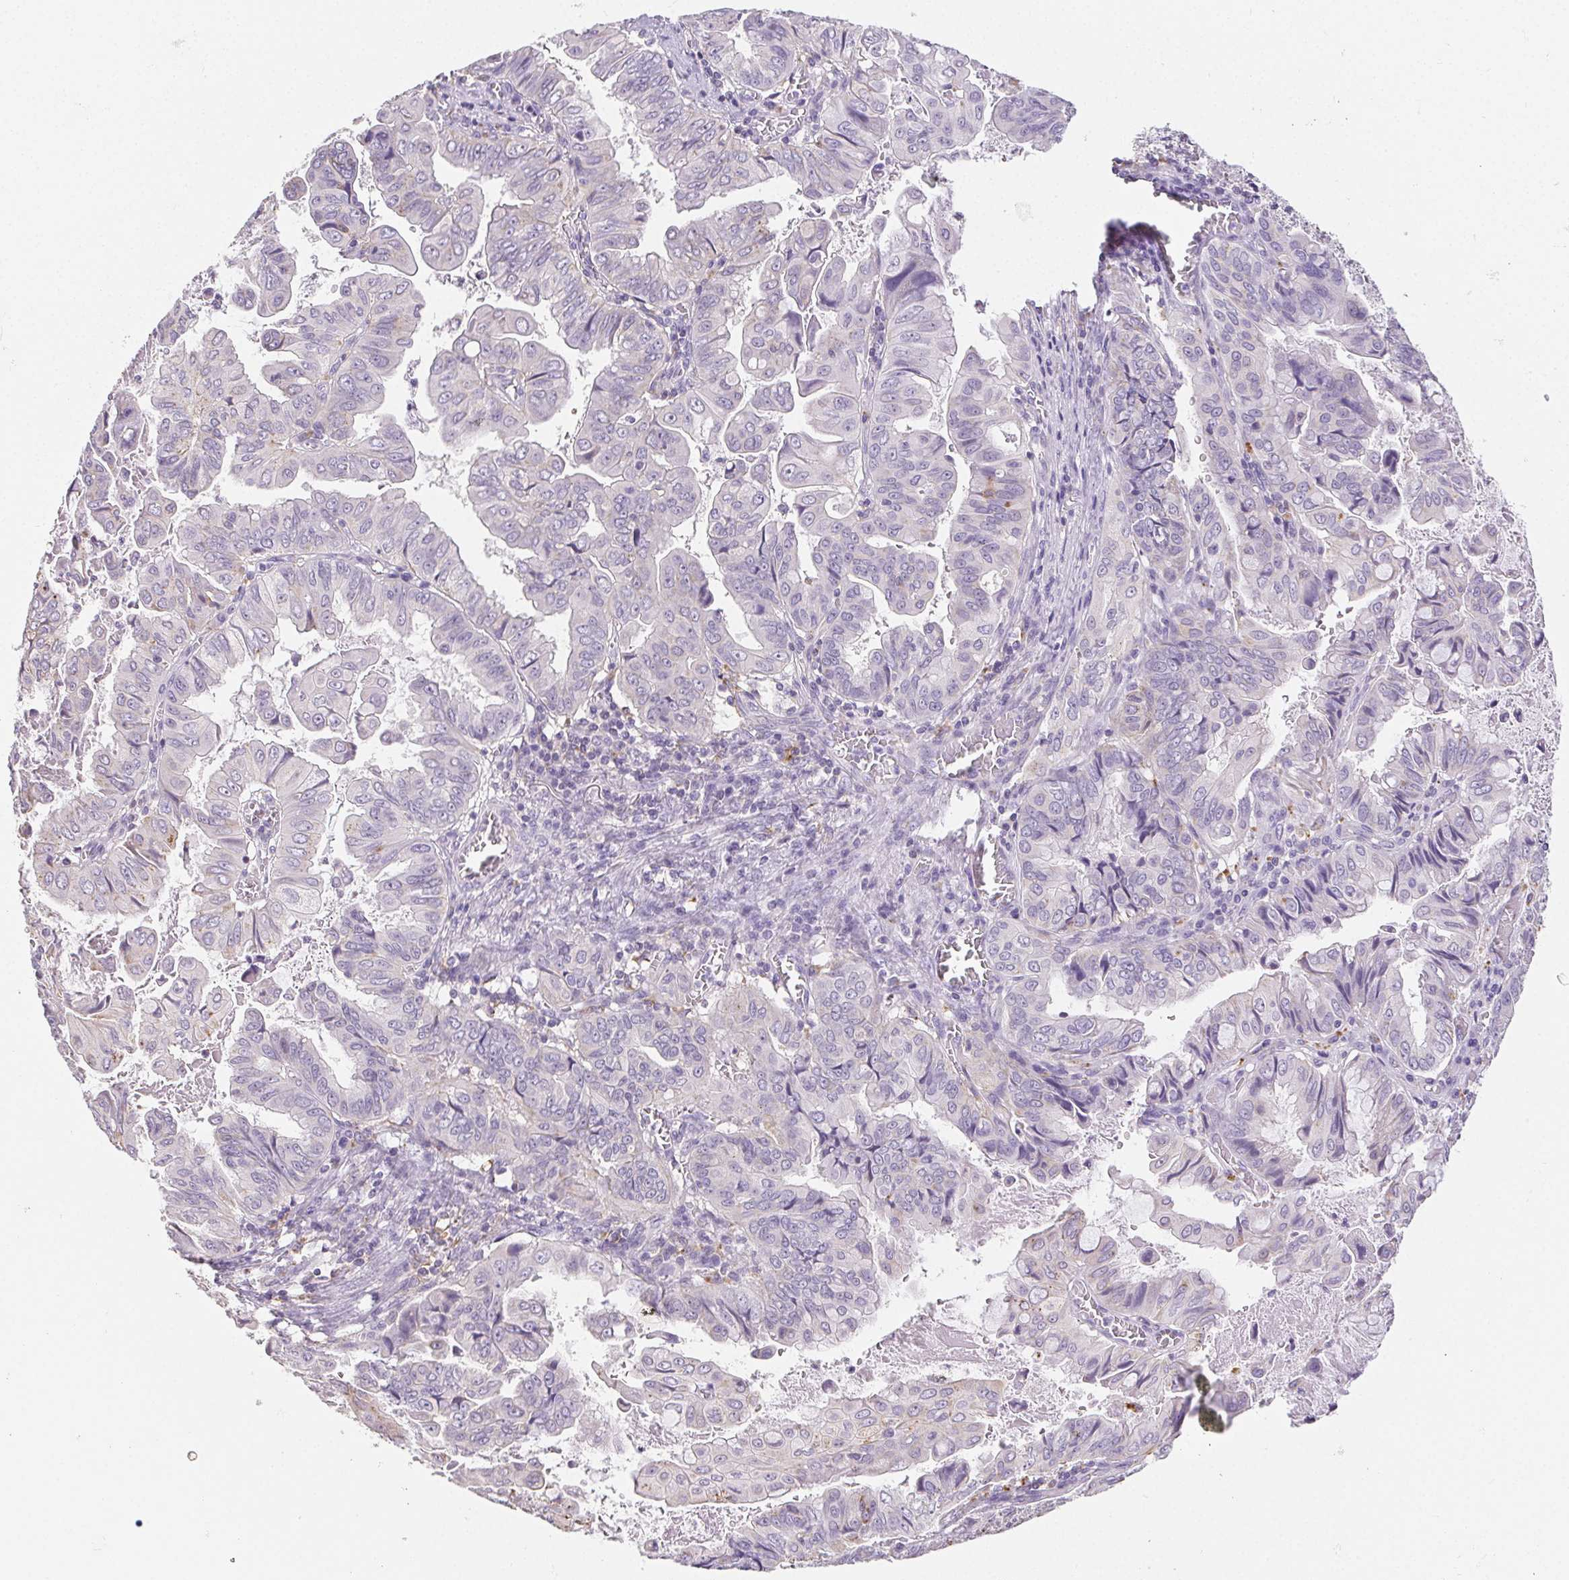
{"staining": {"intensity": "negative", "quantity": "none", "location": "none"}, "tissue": "stomach cancer", "cell_type": "Tumor cells", "image_type": "cancer", "snomed": [{"axis": "morphology", "description": "Adenocarcinoma, NOS"}, {"axis": "topography", "description": "Stomach, upper"}], "caption": "This is a image of immunohistochemistry staining of adenocarcinoma (stomach), which shows no positivity in tumor cells. (DAB immunohistochemistry visualized using brightfield microscopy, high magnification).", "gene": "LIPA", "patient": {"sex": "male", "age": 80}}